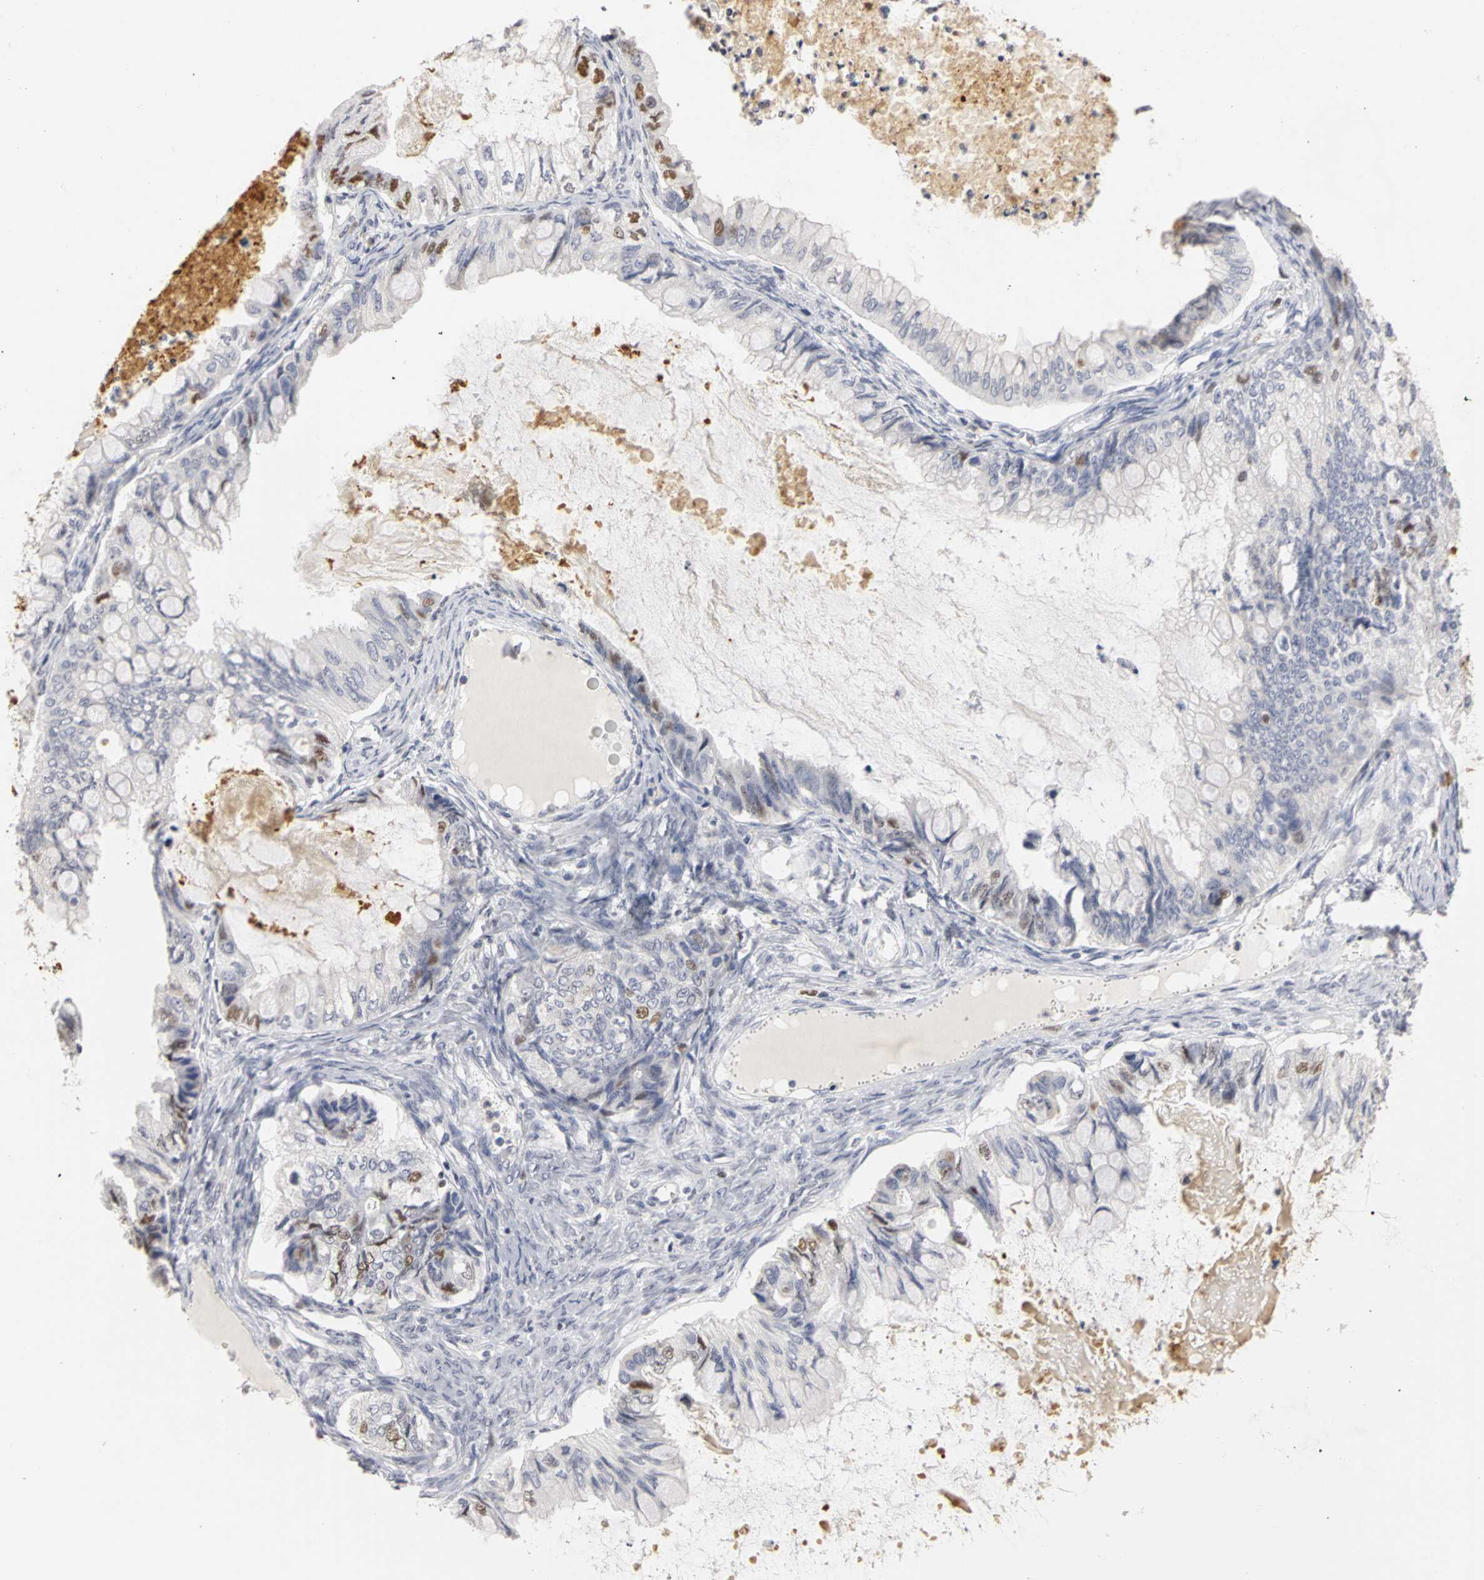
{"staining": {"intensity": "weak", "quantity": "<25%", "location": "nuclear"}, "tissue": "ovarian cancer", "cell_type": "Tumor cells", "image_type": "cancer", "snomed": [{"axis": "morphology", "description": "Cystadenocarcinoma, mucinous, NOS"}, {"axis": "topography", "description": "Ovary"}], "caption": "Human mucinous cystadenocarcinoma (ovarian) stained for a protein using immunohistochemistry demonstrates no staining in tumor cells.", "gene": "MCM6", "patient": {"sex": "female", "age": 80}}